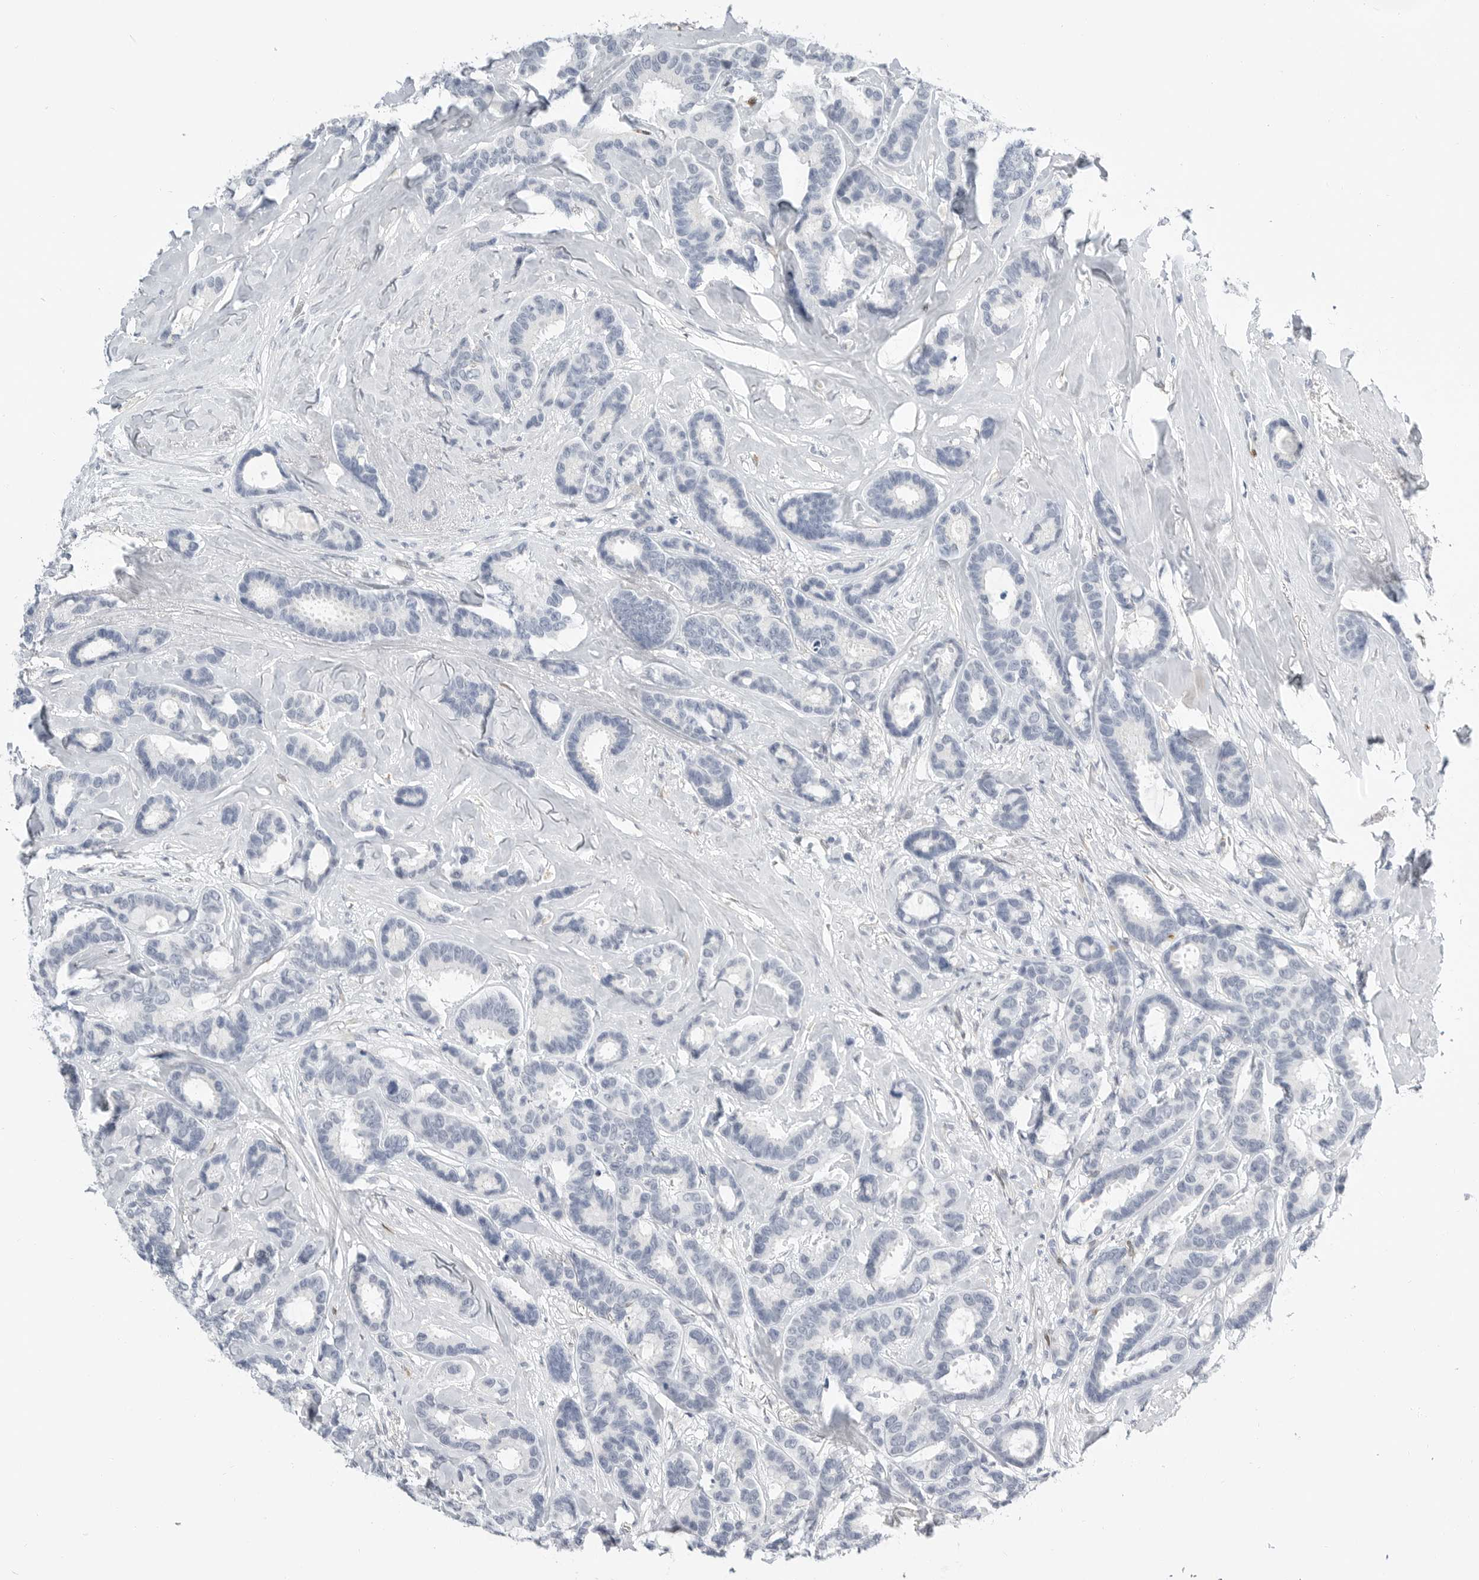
{"staining": {"intensity": "negative", "quantity": "none", "location": "none"}, "tissue": "breast cancer", "cell_type": "Tumor cells", "image_type": "cancer", "snomed": [{"axis": "morphology", "description": "Duct carcinoma"}, {"axis": "topography", "description": "Breast"}], "caption": "Breast cancer (intraductal carcinoma) was stained to show a protein in brown. There is no significant positivity in tumor cells.", "gene": "PLN", "patient": {"sex": "female", "age": 87}}